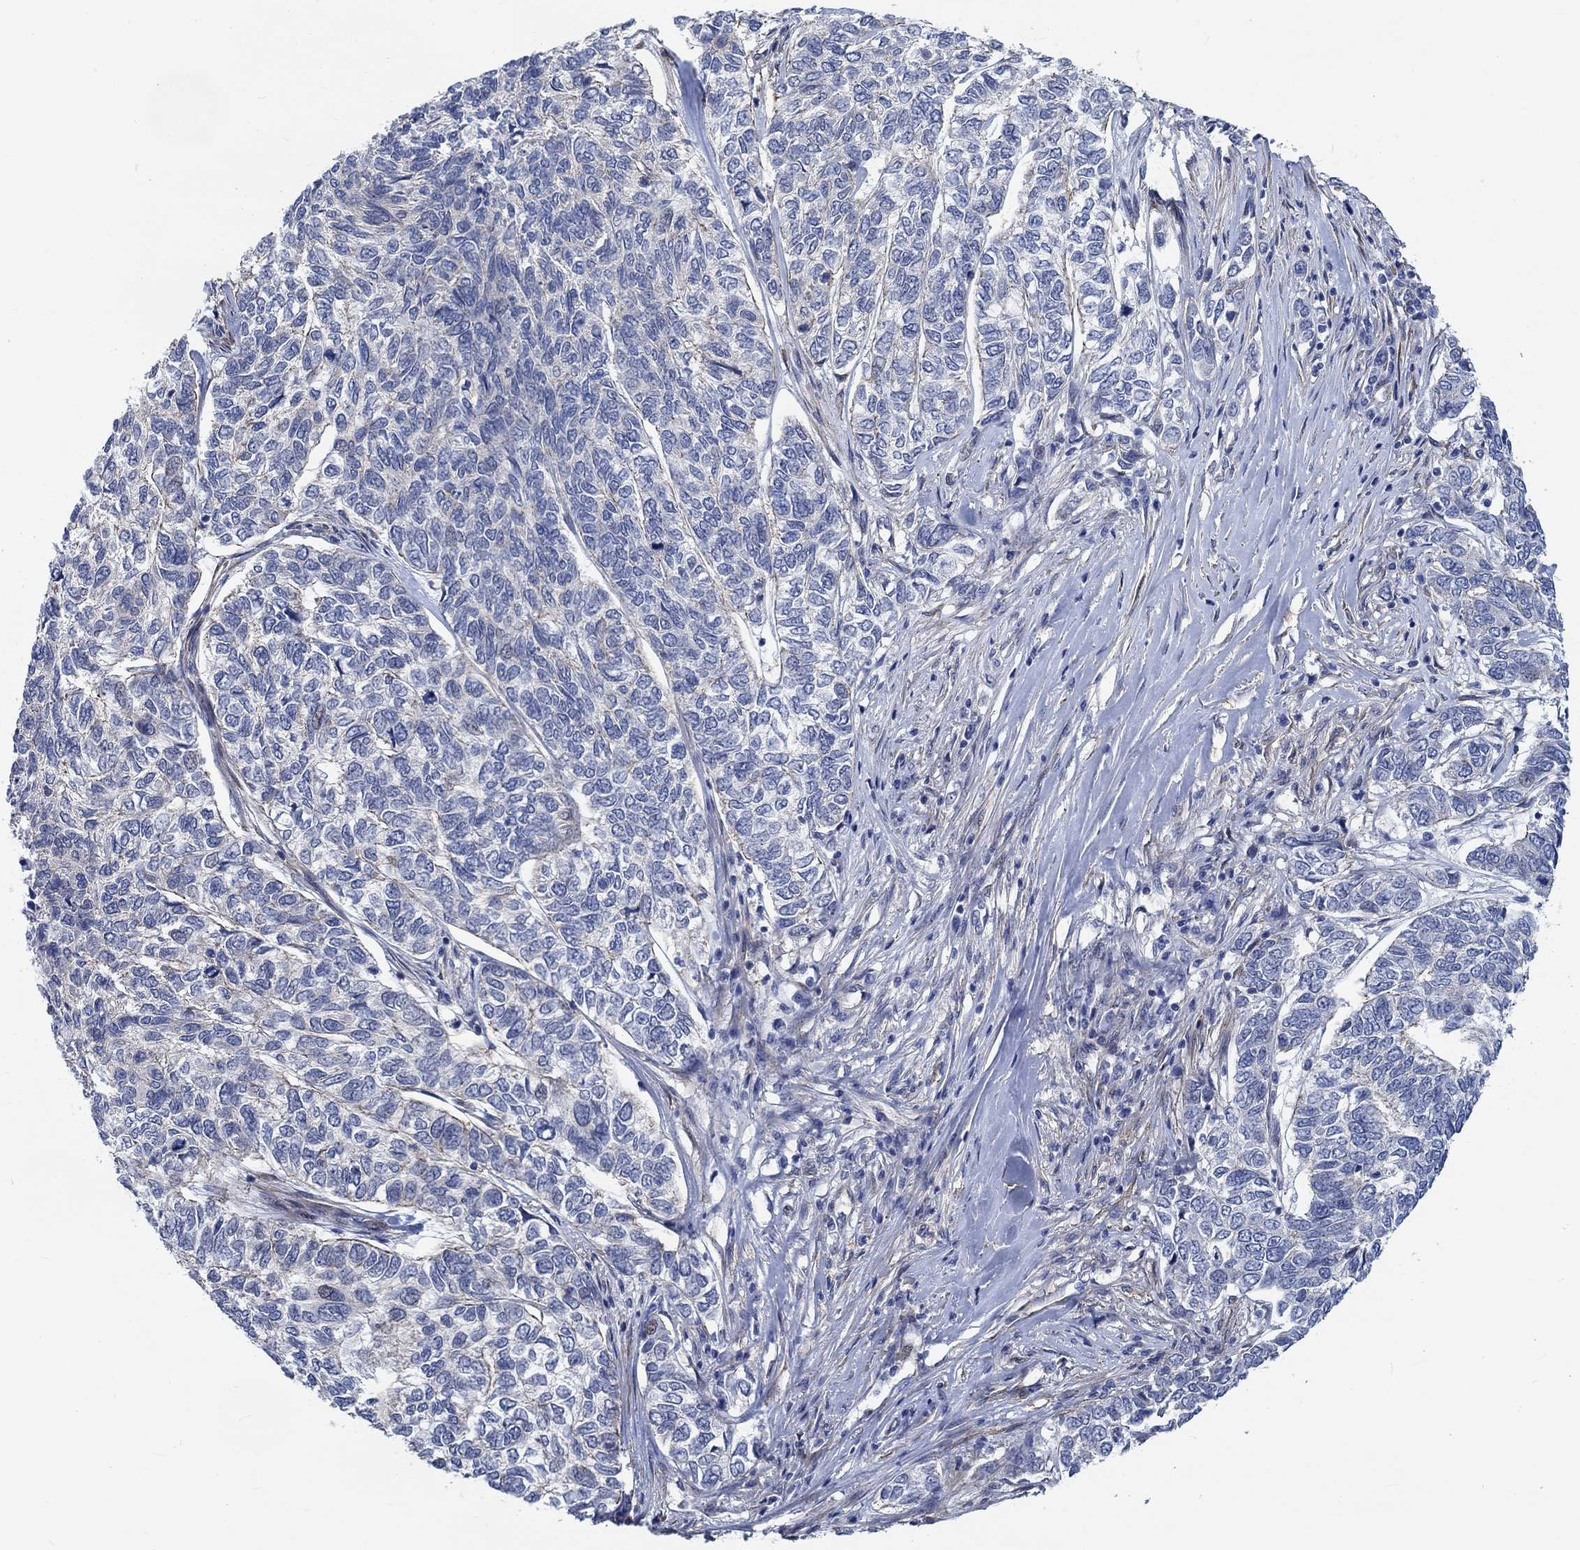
{"staining": {"intensity": "negative", "quantity": "none", "location": "none"}, "tissue": "skin cancer", "cell_type": "Tumor cells", "image_type": "cancer", "snomed": [{"axis": "morphology", "description": "Basal cell carcinoma"}, {"axis": "topography", "description": "Skin"}], "caption": "Photomicrograph shows no significant protein expression in tumor cells of skin cancer.", "gene": "KCNH8", "patient": {"sex": "female", "age": 65}}